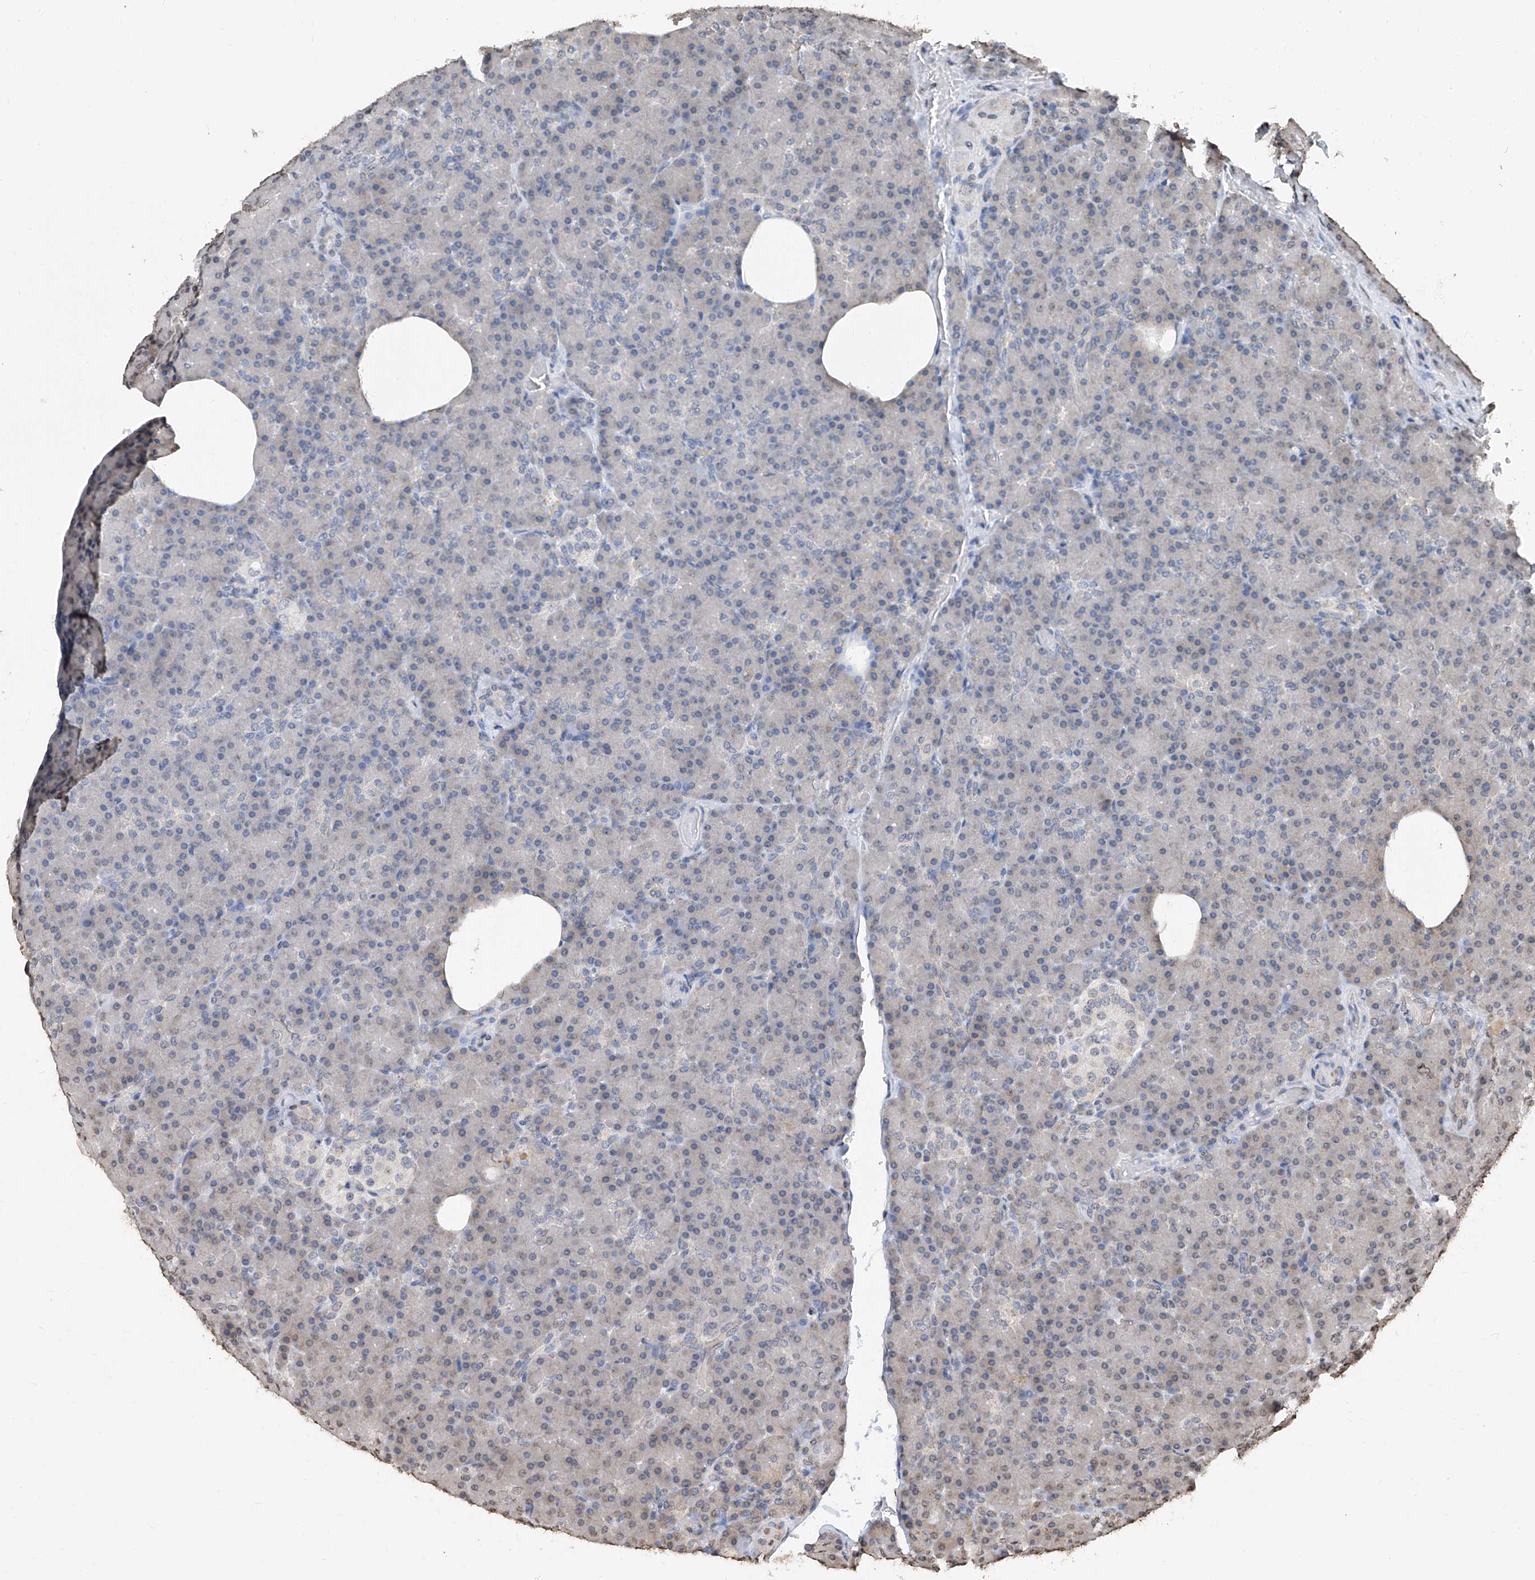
{"staining": {"intensity": "weak", "quantity": "<25%", "location": "cytoplasmic/membranous"}, "tissue": "pancreas", "cell_type": "Exocrine glandular cells", "image_type": "normal", "snomed": [{"axis": "morphology", "description": "Normal tissue, NOS"}, {"axis": "topography", "description": "Pancreas"}], "caption": "DAB immunohistochemical staining of benign pancreas shows no significant expression in exocrine glandular cells. (Brightfield microscopy of DAB (3,3'-diaminobenzidine) immunohistochemistry (IHC) at high magnification).", "gene": "RP9", "patient": {"sex": "female", "age": 43}}